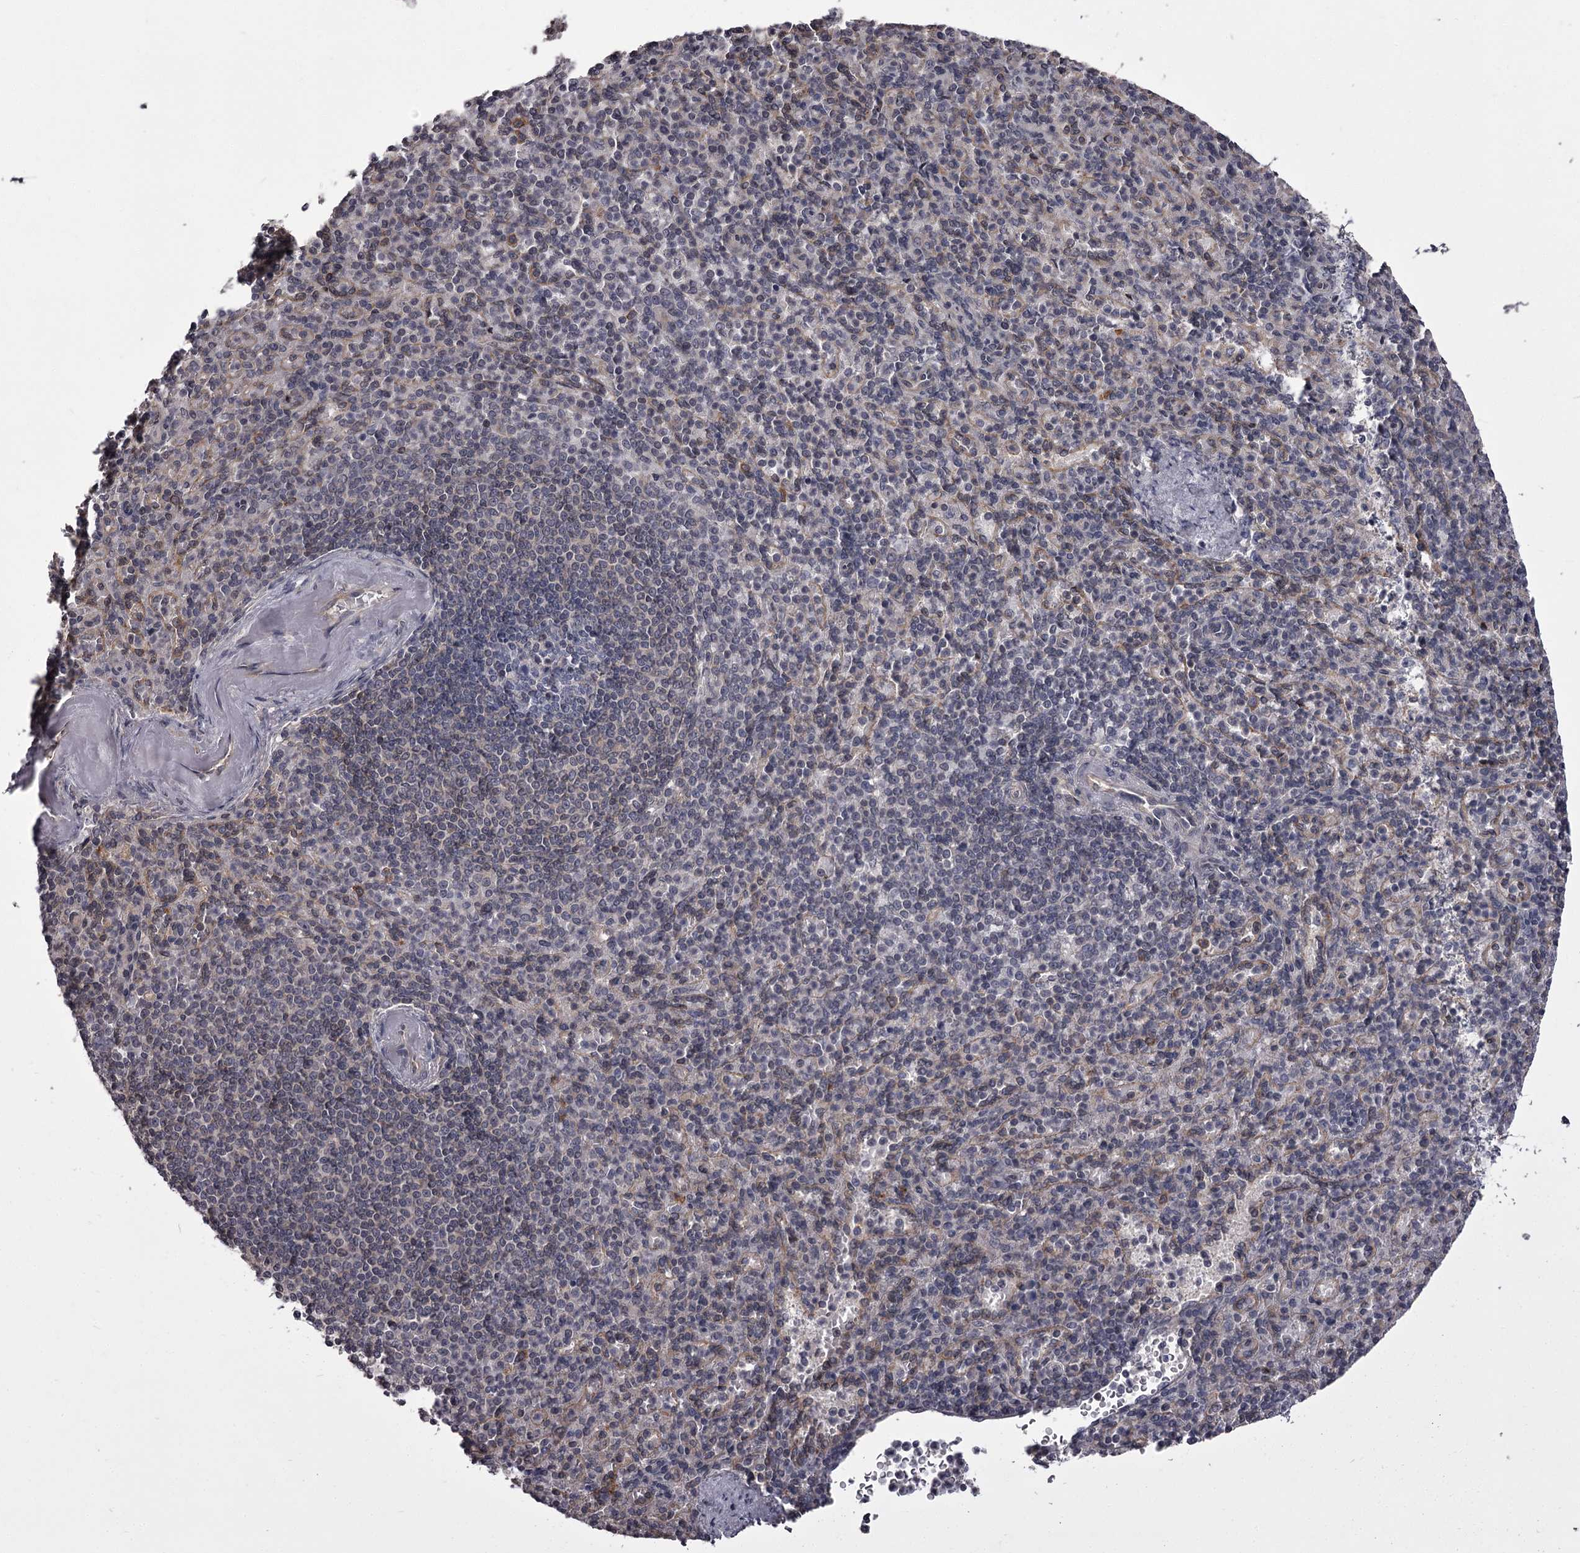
{"staining": {"intensity": "negative", "quantity": "none", "location": "none"}, "tissue": "spleen", "cell_type": "Cells in red pulp", "image_type": "normal", "snomed": [{"axis": "morphology", "description": "Normal tissue, NOS"}, {"axis": "topography", "description": "Spleen"}], "caption": "A high-resolution photomicrograph shows immunohistochemistry (IHC) staining of unremarkable spleen, which exhibits no significant staining in cells in red pulp.", "gene": "CCDC92", "patient": {"sex": "female", "age": 74}}